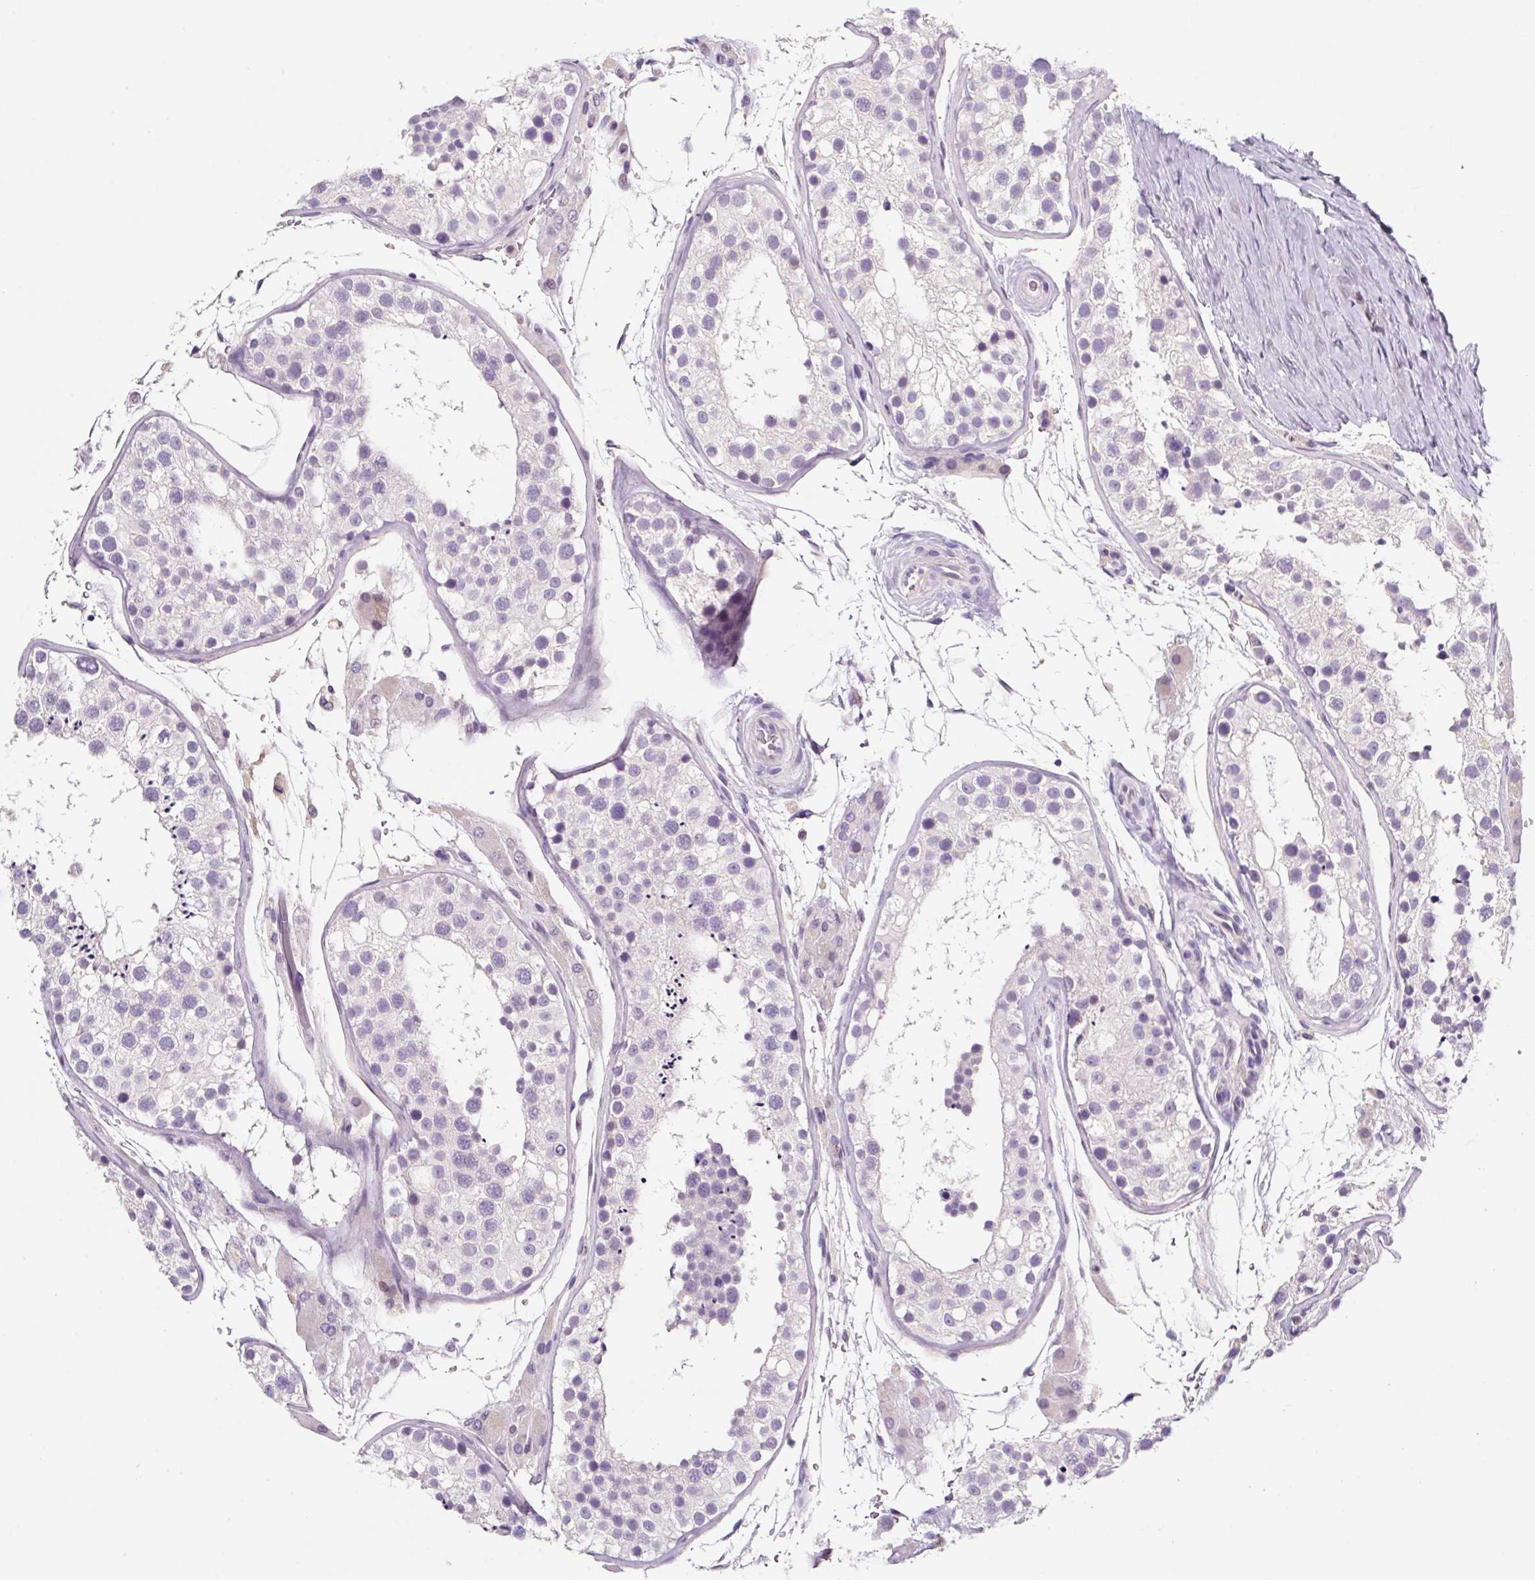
{"staining": {"intensity": "negative", "quantity": "none", "location": "none"}, "tissue": "testis", "cell_type": "Cells in seminiferous ducts", "image_type": "normal", "snomed": [{"axis": "morphology", "description": "Normal tissue, NOS"}, {"axis": "topography", "description": "Testis"}], "caption": "Cells in seminiferous ducts are negative for brown protein staining in normal testis. (Brightfield microscopy of DAB (3,3'-diaminobenzidine) immunohistochemistry (IHC) at high magnification).", "gene": "SYP", "patient": {"sex": "male", "age": 26}}